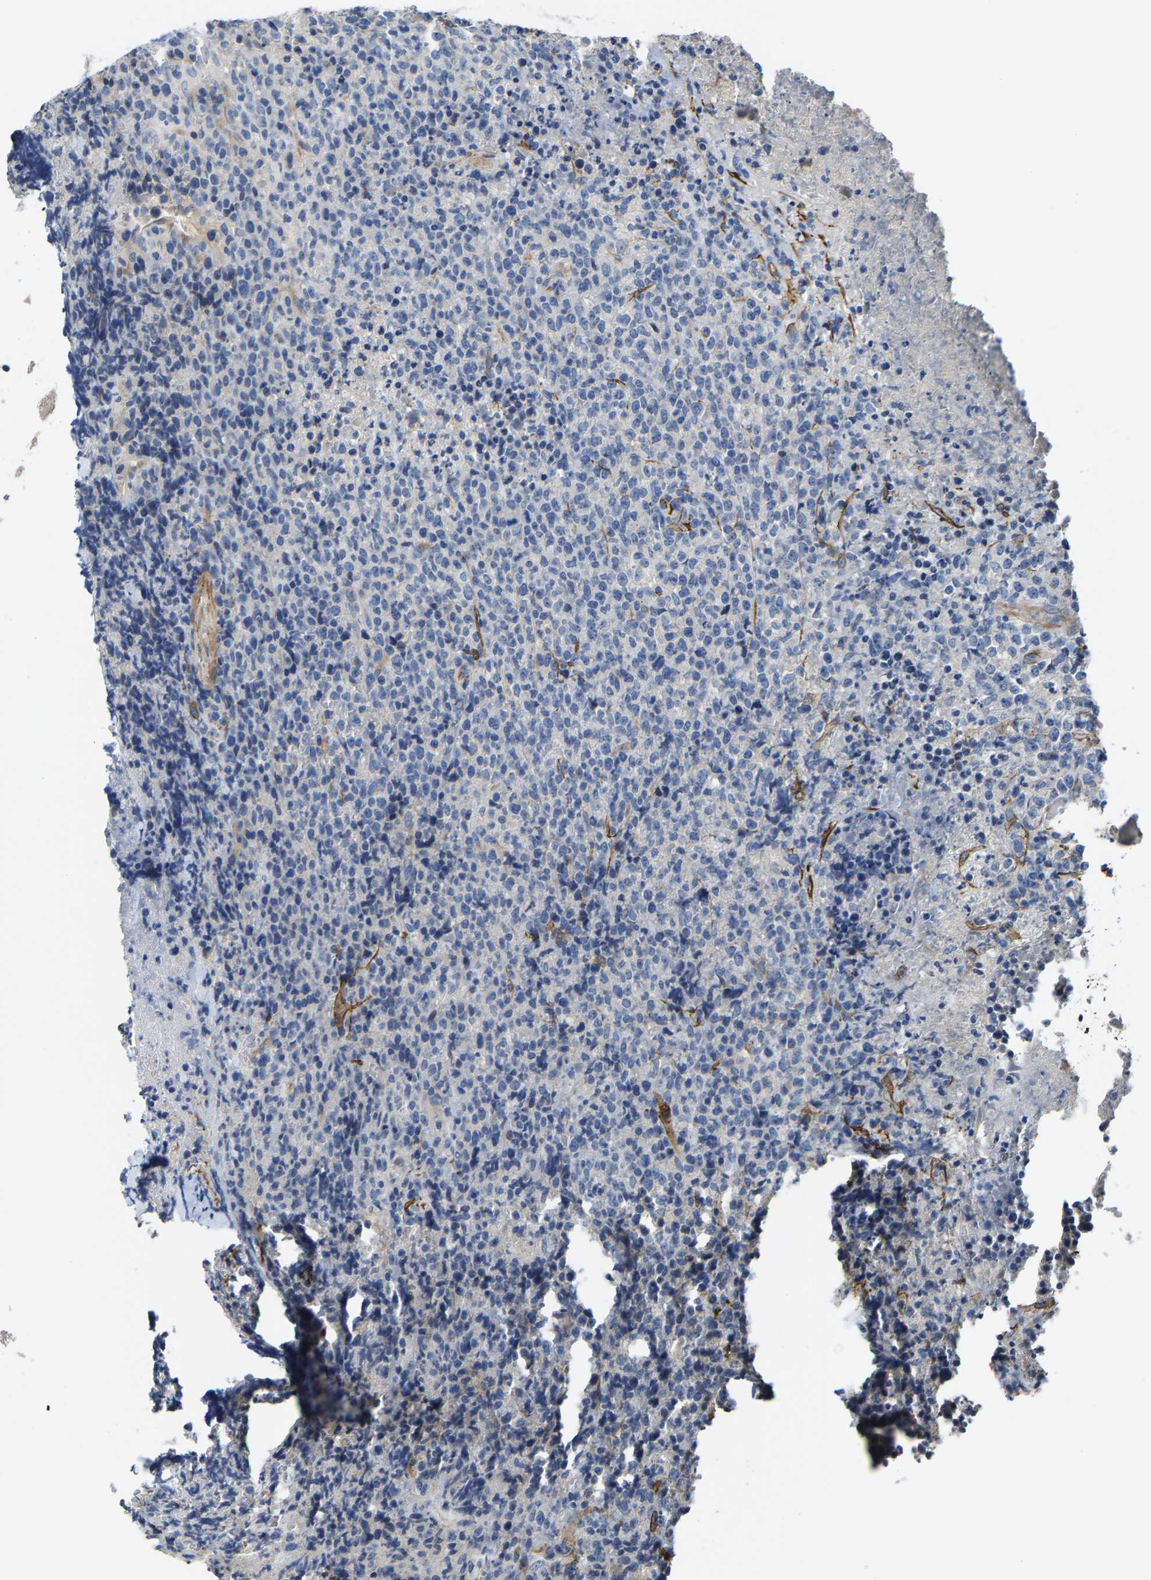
{"staining": {"intensity": "negative", "quantity": "none", "location": "none"}, "tissue": "lymphoma", "cell_type": "Tumor cells", "image_type": "cancer", "snomed": [{"axis": "morphology", "description": "Malignant lymphoma, non-Hodgkin's type, Low grade"}, {"axis": "topography", "description": "Lymph node"}], "caption": "This image is of lymphoma stained with IHC to label a protein in brown with the nuclei are counter-stained blue. There is no expression in tumor cells.", "gene": "AGBL3", "patient": {"sex": "male", "age": 66}}